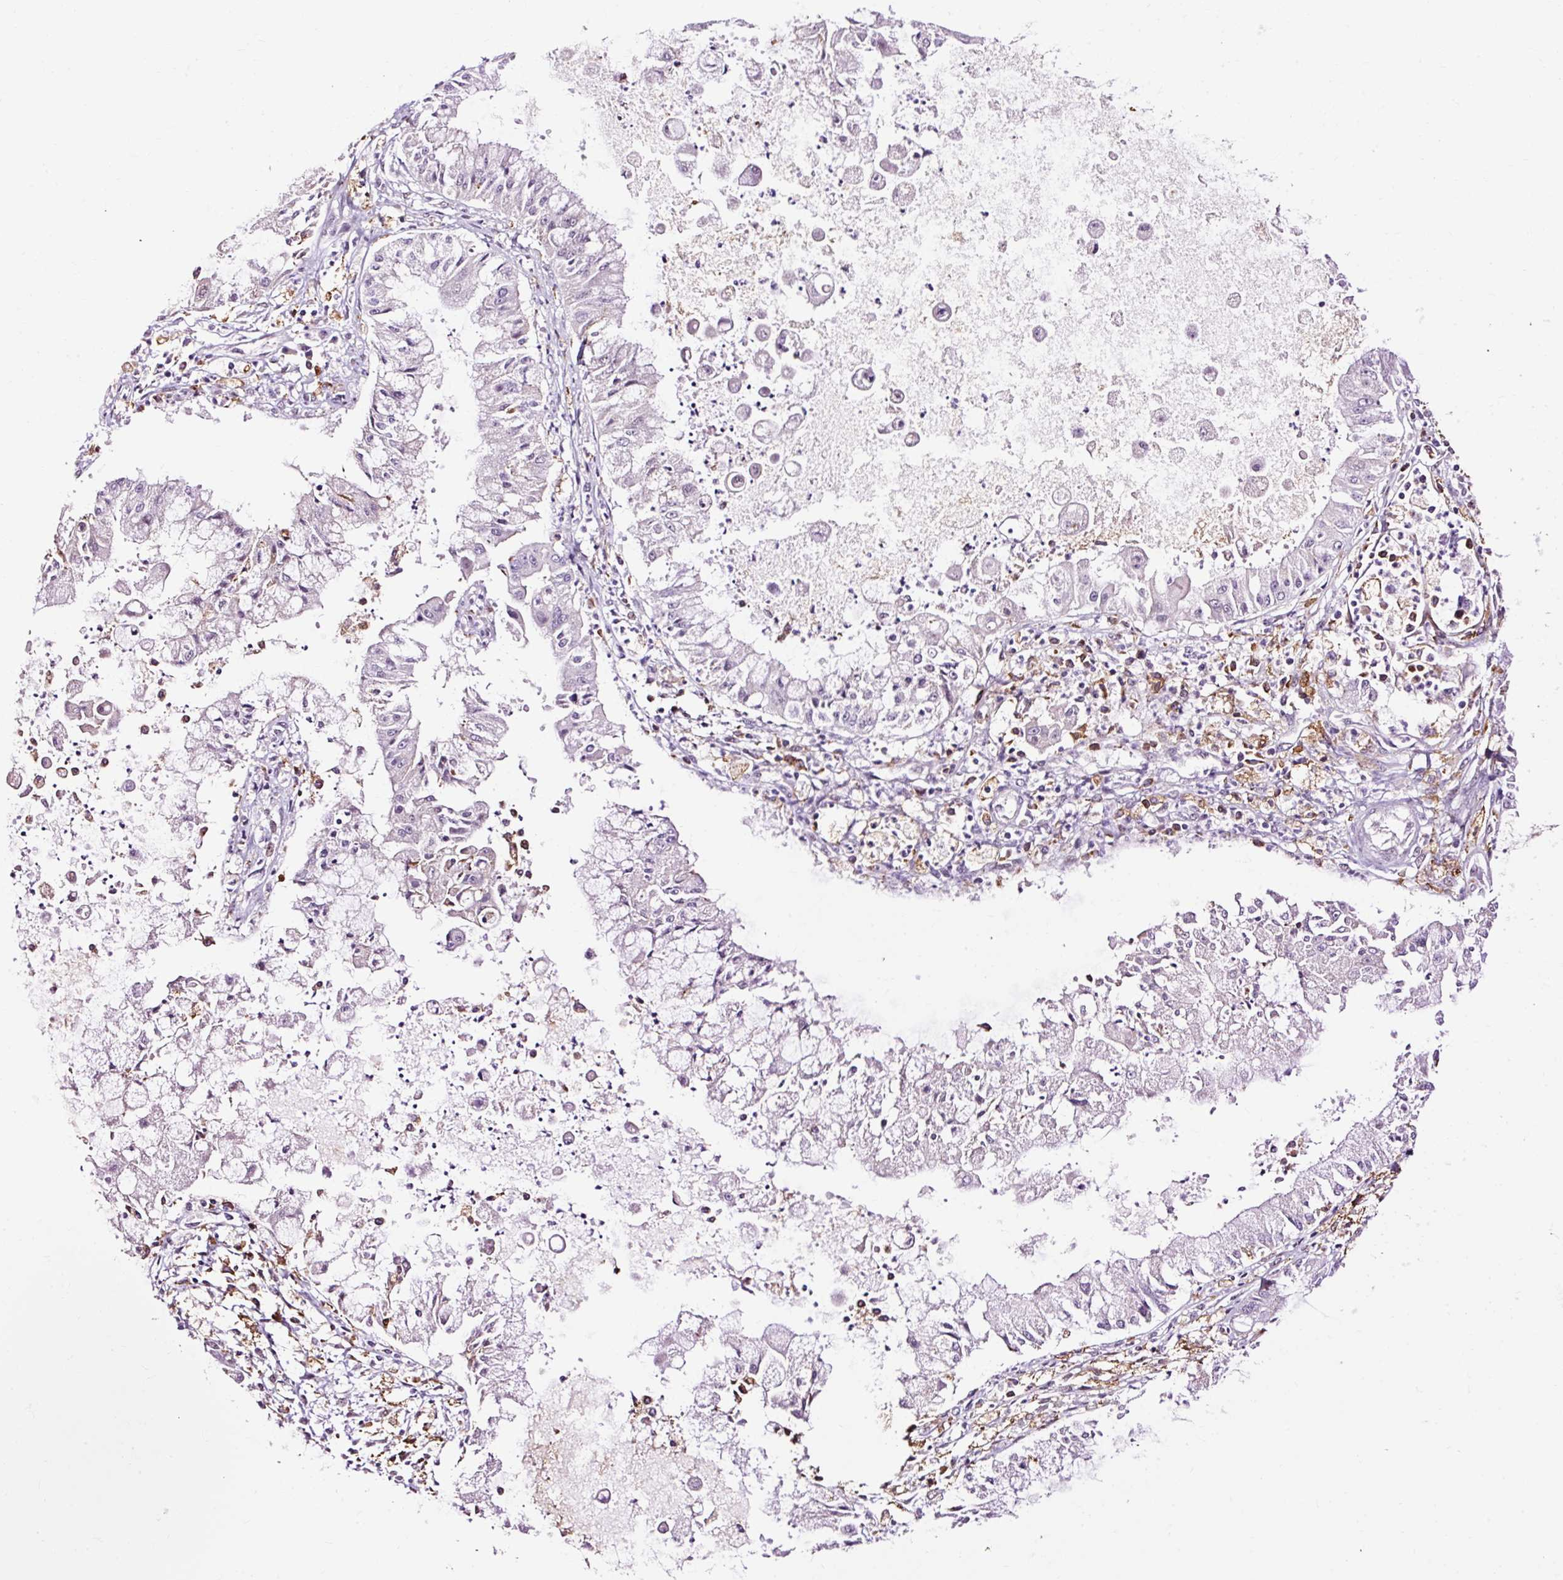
{"staining": {"intensity": "weak", "quantity": "<25%", "location": "nuclear"}, "tissue": "ovarian cancer", "cell_type": "Tumor cells", "image_type": "cancer", "snomed": [{"axis": "morphology", "description": "Cystadenocarcinoma, mucinous, NOS"}, {"axis": "topography", "description": "Ovary"}], "caption": "IHC of human ovarian cancer displays no expression in tumor cells. (DAB immunohistochemistry (IHC) with hematoxylin counter stain).", "gene": "LY86", "patient": {"sex": "female", "age": 70}}